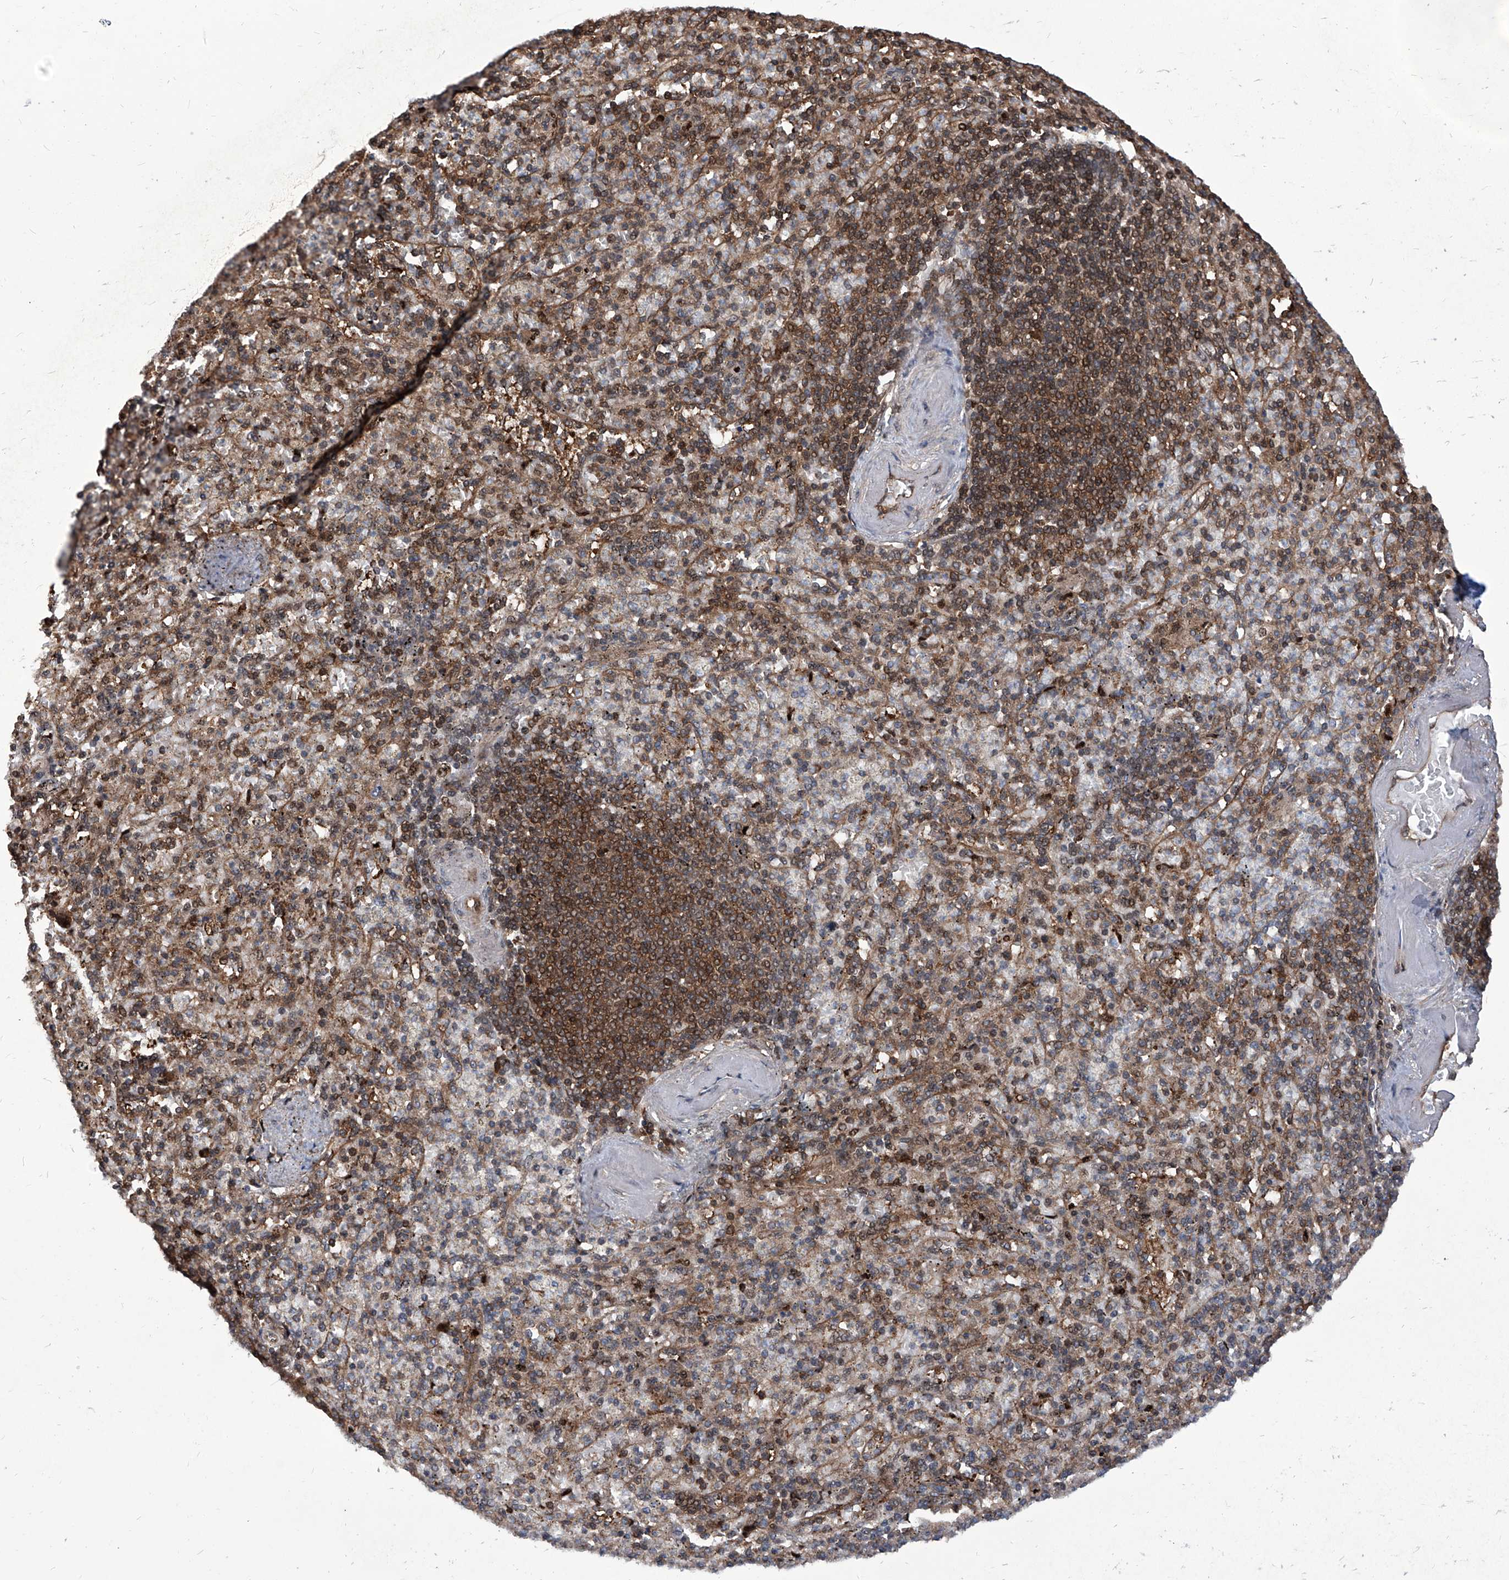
{"staining": {"intensity": "moderate", "quantity": "25%-75%", "location": "nuclear"}, "tissue": "spleen", "cell_type": "Cells in red pulp", "image_type": "normal", "snomed": [{"axis": "morphology", "description": "Normal tissue, NOS"}, {"axis": "topography", "description": "Spleen"}], "caption": "Immunohistochemical staining of unremarkable human spleen demonstrates medium levels of moderate nuclear expression in approximately 25%-75% of cells in red pulp. Using DAB (brown) and hematoxylin (blue) stains, captured at high magnification using brightfield microscopy.", "gene": "PSMB1", "patient": {"sex": "female", "age": 74}}